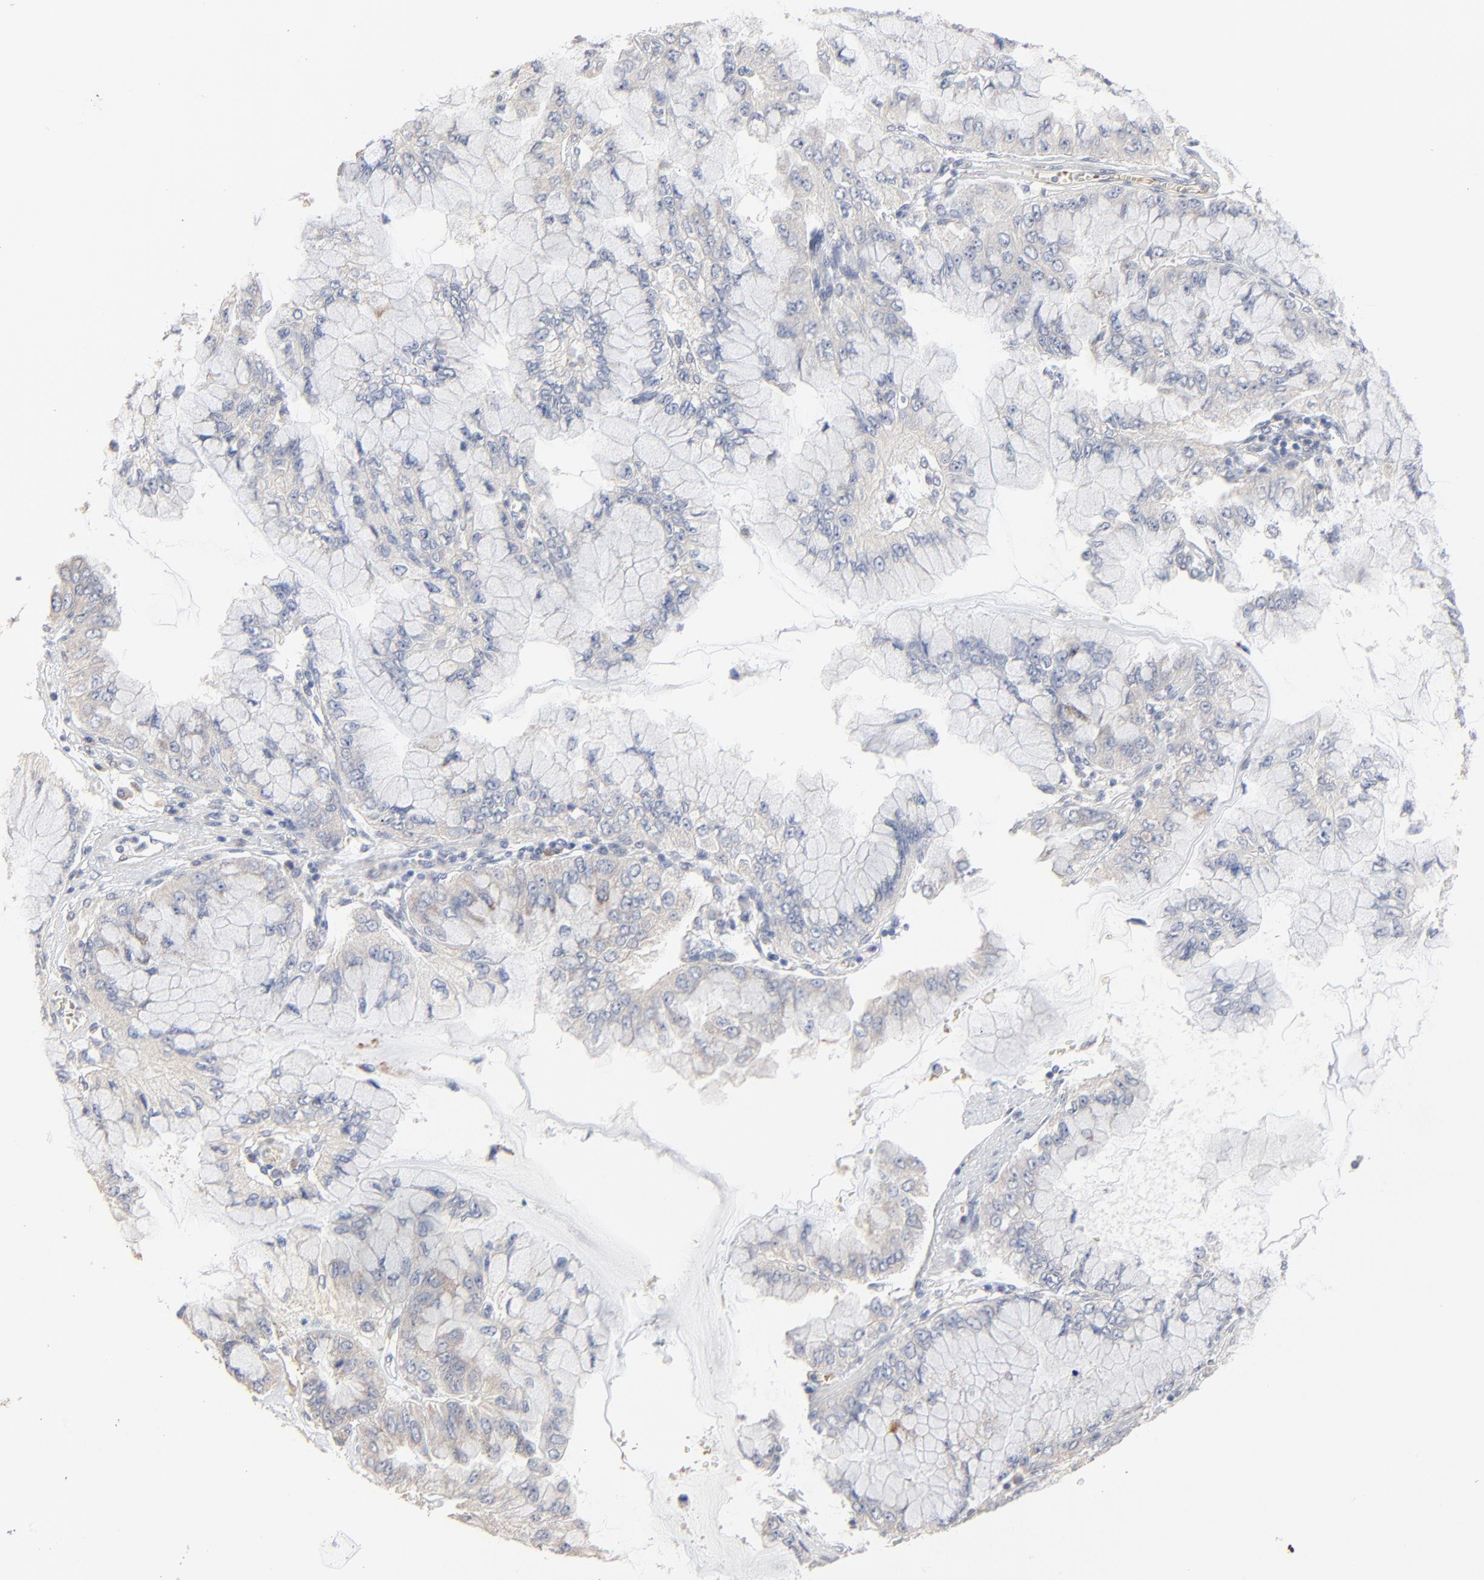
{"staining": {"intensity": "weak", "quantity": ">75%", "location": "cytoplasmic/membranous"}, "tissue": "liver cancer", "cell_type": "Tumor cells", "image_type": "cancer", "snomed": [{"axis": "morphology", "description": "Cholangiocarcinoma"}, {"axis": "topography", "description": "Liver"}], "caption": "Human liver cancer stained for a protein (brown) shows weak cytoplasmic/membranous positive expression in about >75% of tumor cells.", "gene": "FANCB", "patient": {"sex": "female", "age": 79}}